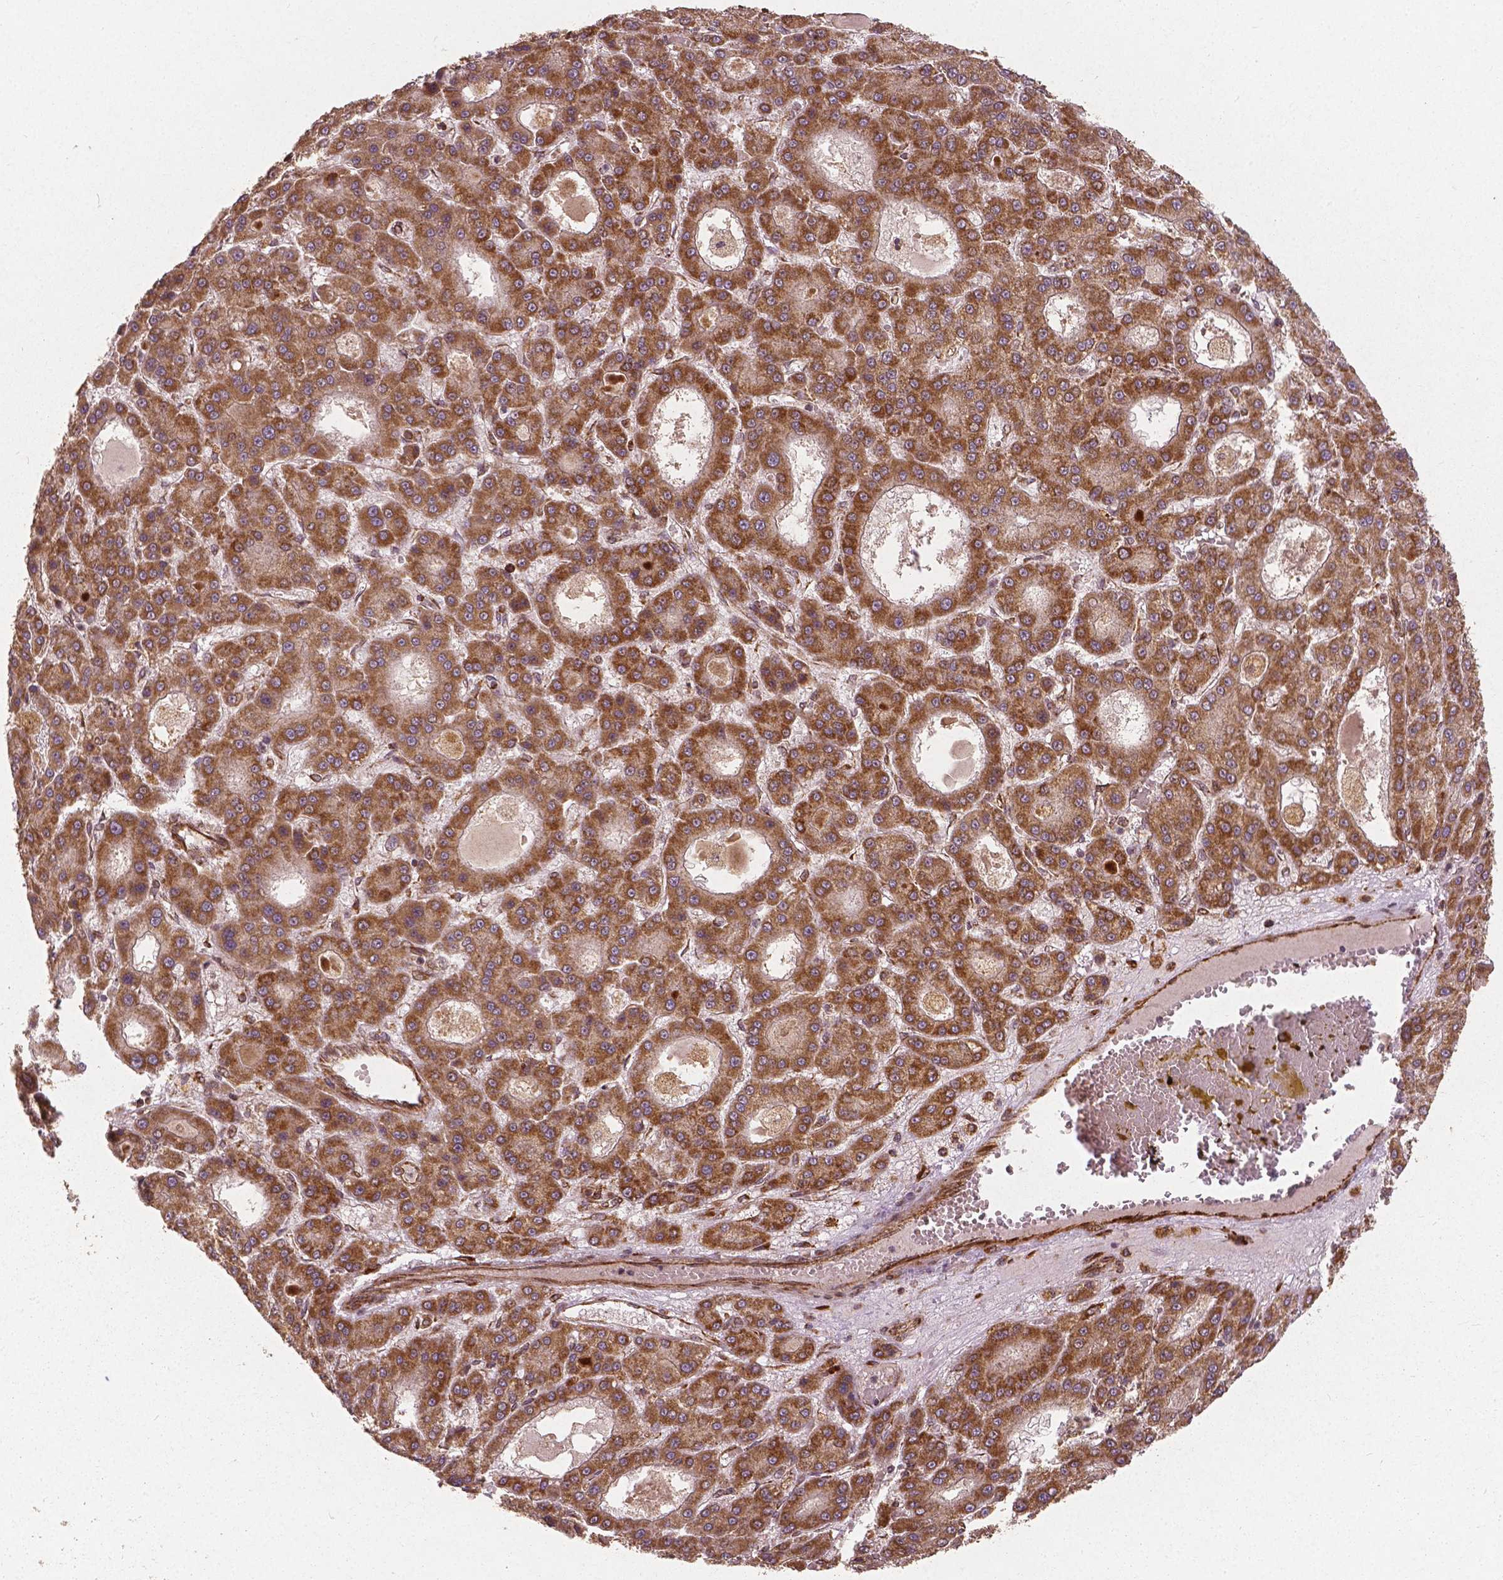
{"staining": {"intensity": "strong", "quantity": ">75%", "location": "cytoplasmic/membranous"}, "tissue": "liver cancer", "cell_type": "Tumor cells", "image_type": "cancer", "snomed": [{"axis": "morphology", "description": "Carcinoma, Hepatocellular, NOS"}, {"axis": "topography", "description": "Liver"}], "caption": "Protein staining of liver hepatocellular carcinoma tissue displays strong cytoplasmic/membranous positivity in about >75% of tumor cells. (DAB (3,3'-diaminobenzidine) = brown stain, brightfield microscopy at high magnification).", "gene": "PGAM5", "patient": {"sex": "male", "age": 70}}